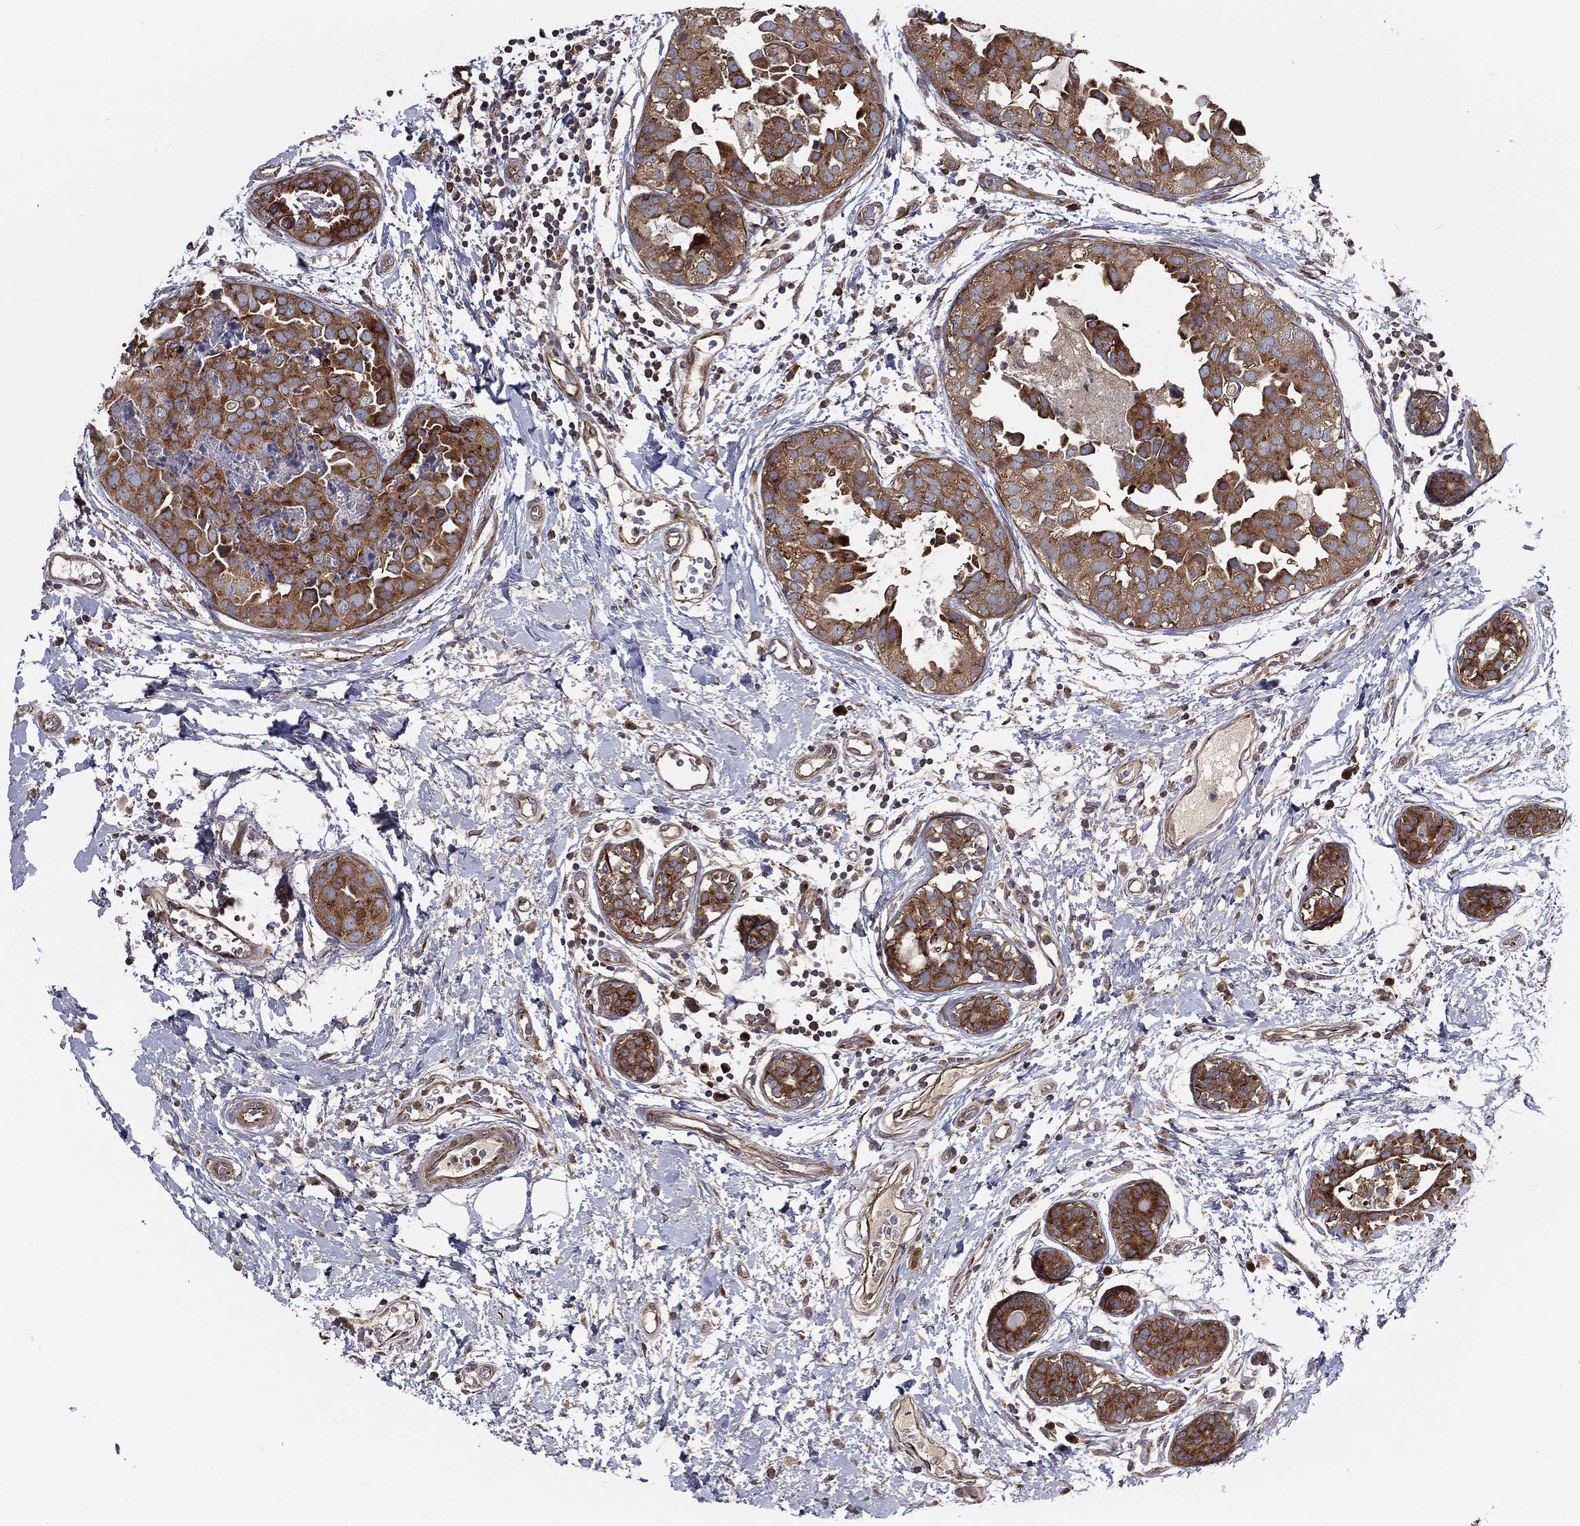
{"staining": {"intensity": "strong", "quantity": ">75%", "location": "cytoplasmic/membranous"}, "tissue": "breast cancer", "cell_type": "Tumor cells", "image_type": "cancer", "snomed": [{"axis": "morphology", "description": "Normal tissue, NOS"}, {"axis": "morphology", "description": "Duct carcinoma"}, {"axis": "topography", "description": "Breast"}], "caption": "Strong cytoplasmic/membranous protein positivity is identified in about >75% of tumor cells in breast cancer (intraductal carcinoma). The staining is performed using DAB brown chromogen to label protein expression. The nuclei are counter-stained blue using hematoxylin.", "gene": "EIF2B5", "patient": {"sex": "female", "age": 40}}